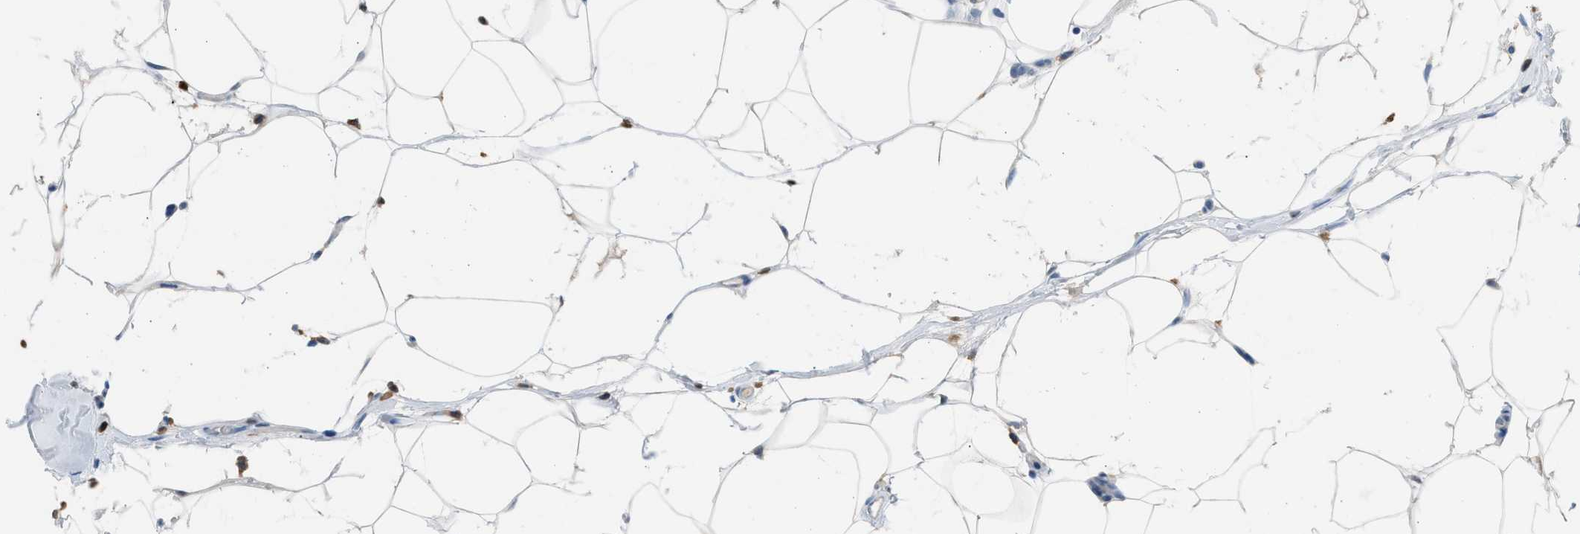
{"staining": {"intensity": "negative", "quantity": "none", "location": "none"}, "tissue": "breast cancer", "cell_type": "Tumor cells", "image_type": "cancer", "snomed": [{"axis": "morphology", "description": "Lobular carcinoma"}, {"axis": "topography", "description": "Skin"}, {"axis": "topography", "description": "Breast"}], "caption": "The immunohistochemistry image has no significant expression in tumor cells of breast cancer tissue.", "gene": "CLEC10A", "patient": {"sex": "female", "age": 46}}